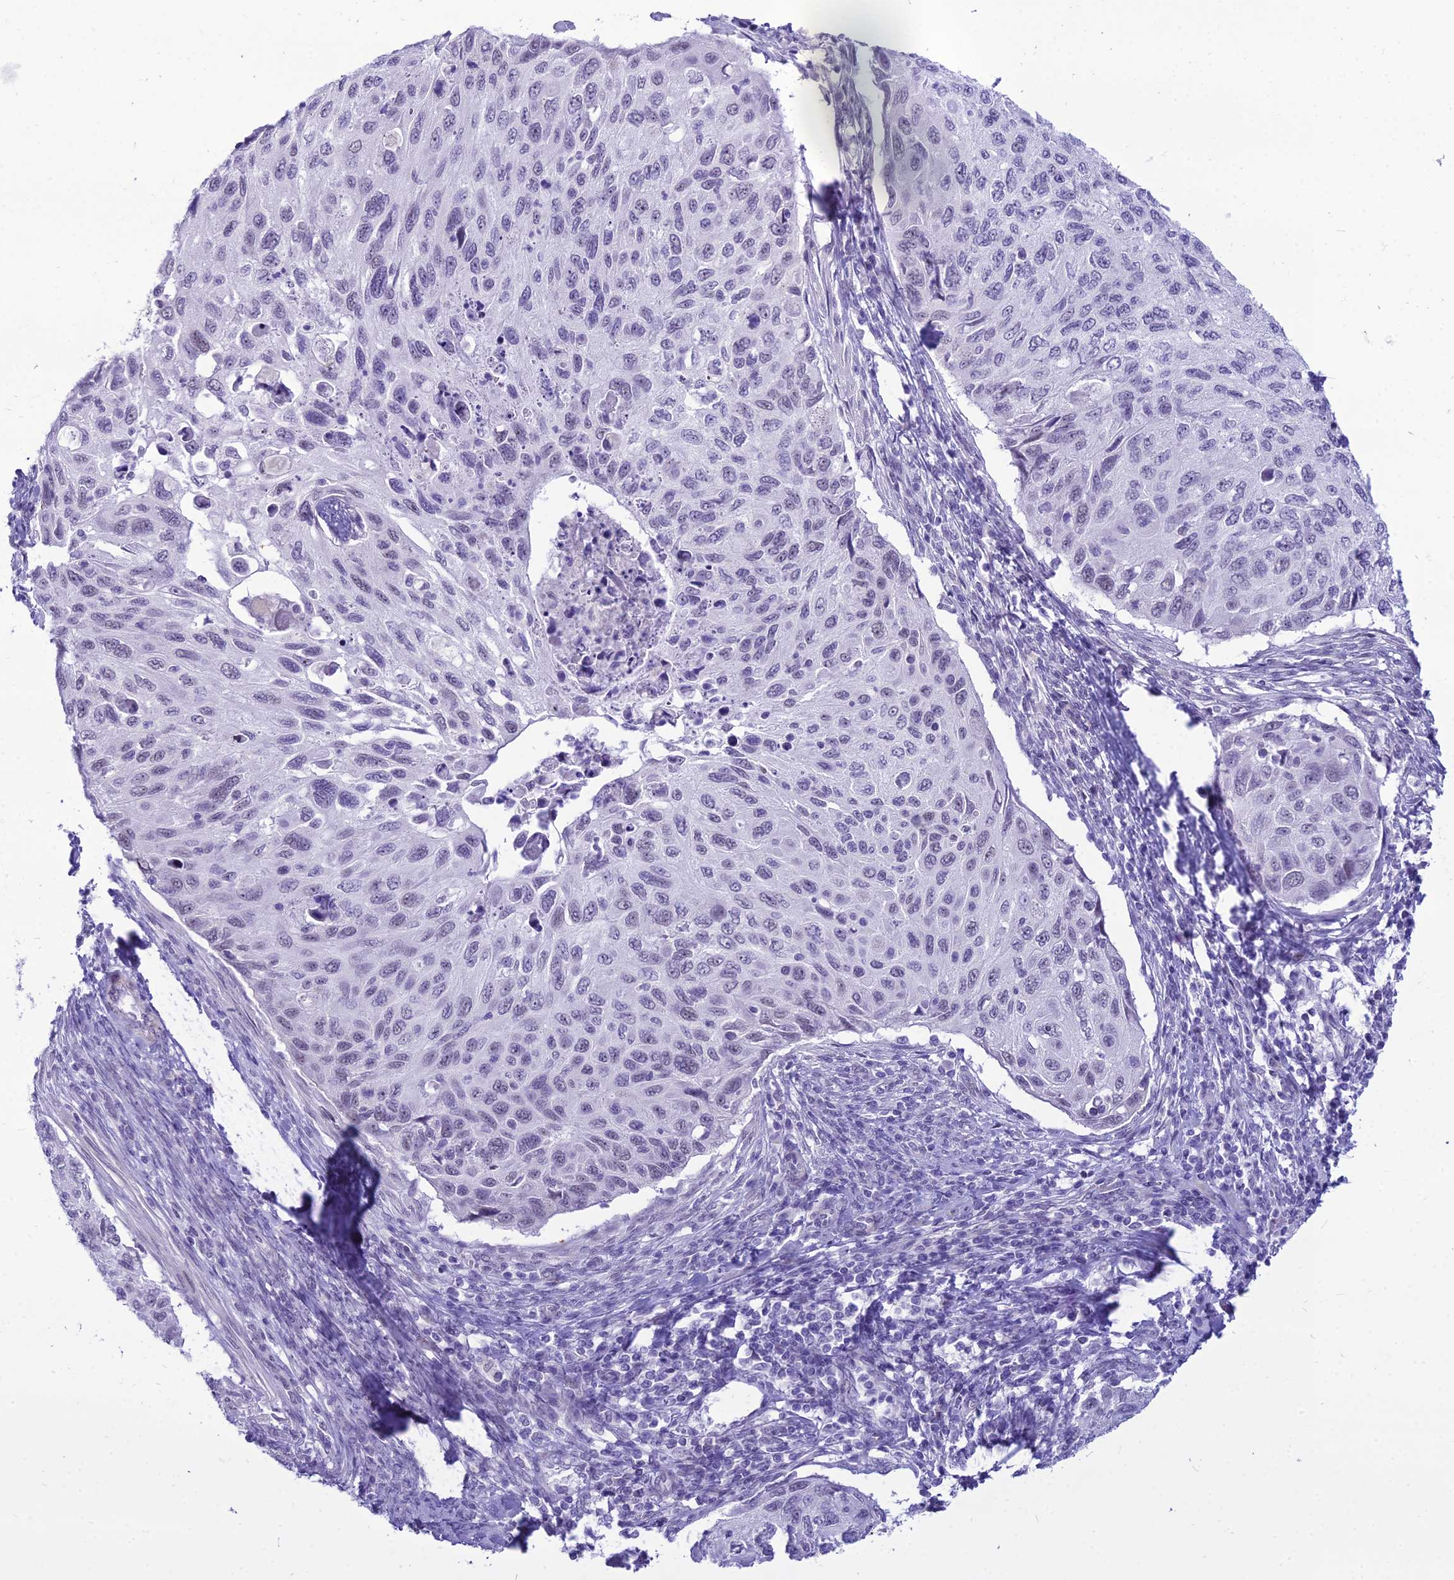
{"staining": {"intensity": "weak", "quantity": "<25%", "location": "nuclear"}, "tissue": "cervical cancer", "cell_type": "Tumor cells", "image_type": "cancer", "snomed": [{"axis": "morphology", "description": "Squamous cell carcinoma, NOS"}, {"axis": "topography", "description": "Cervix"}], "caption": "DAB (3,3'-diaminobenzidine) immunohistochemical staining of cervical cancer (squamous cell carcinoma) demonstrates no significant expression in tumor cells. (Immunohistochemistry, brightfield microscopy, high magnification).", "gene": "DHX40", "patient": {"sex": "female", "age": 70}}